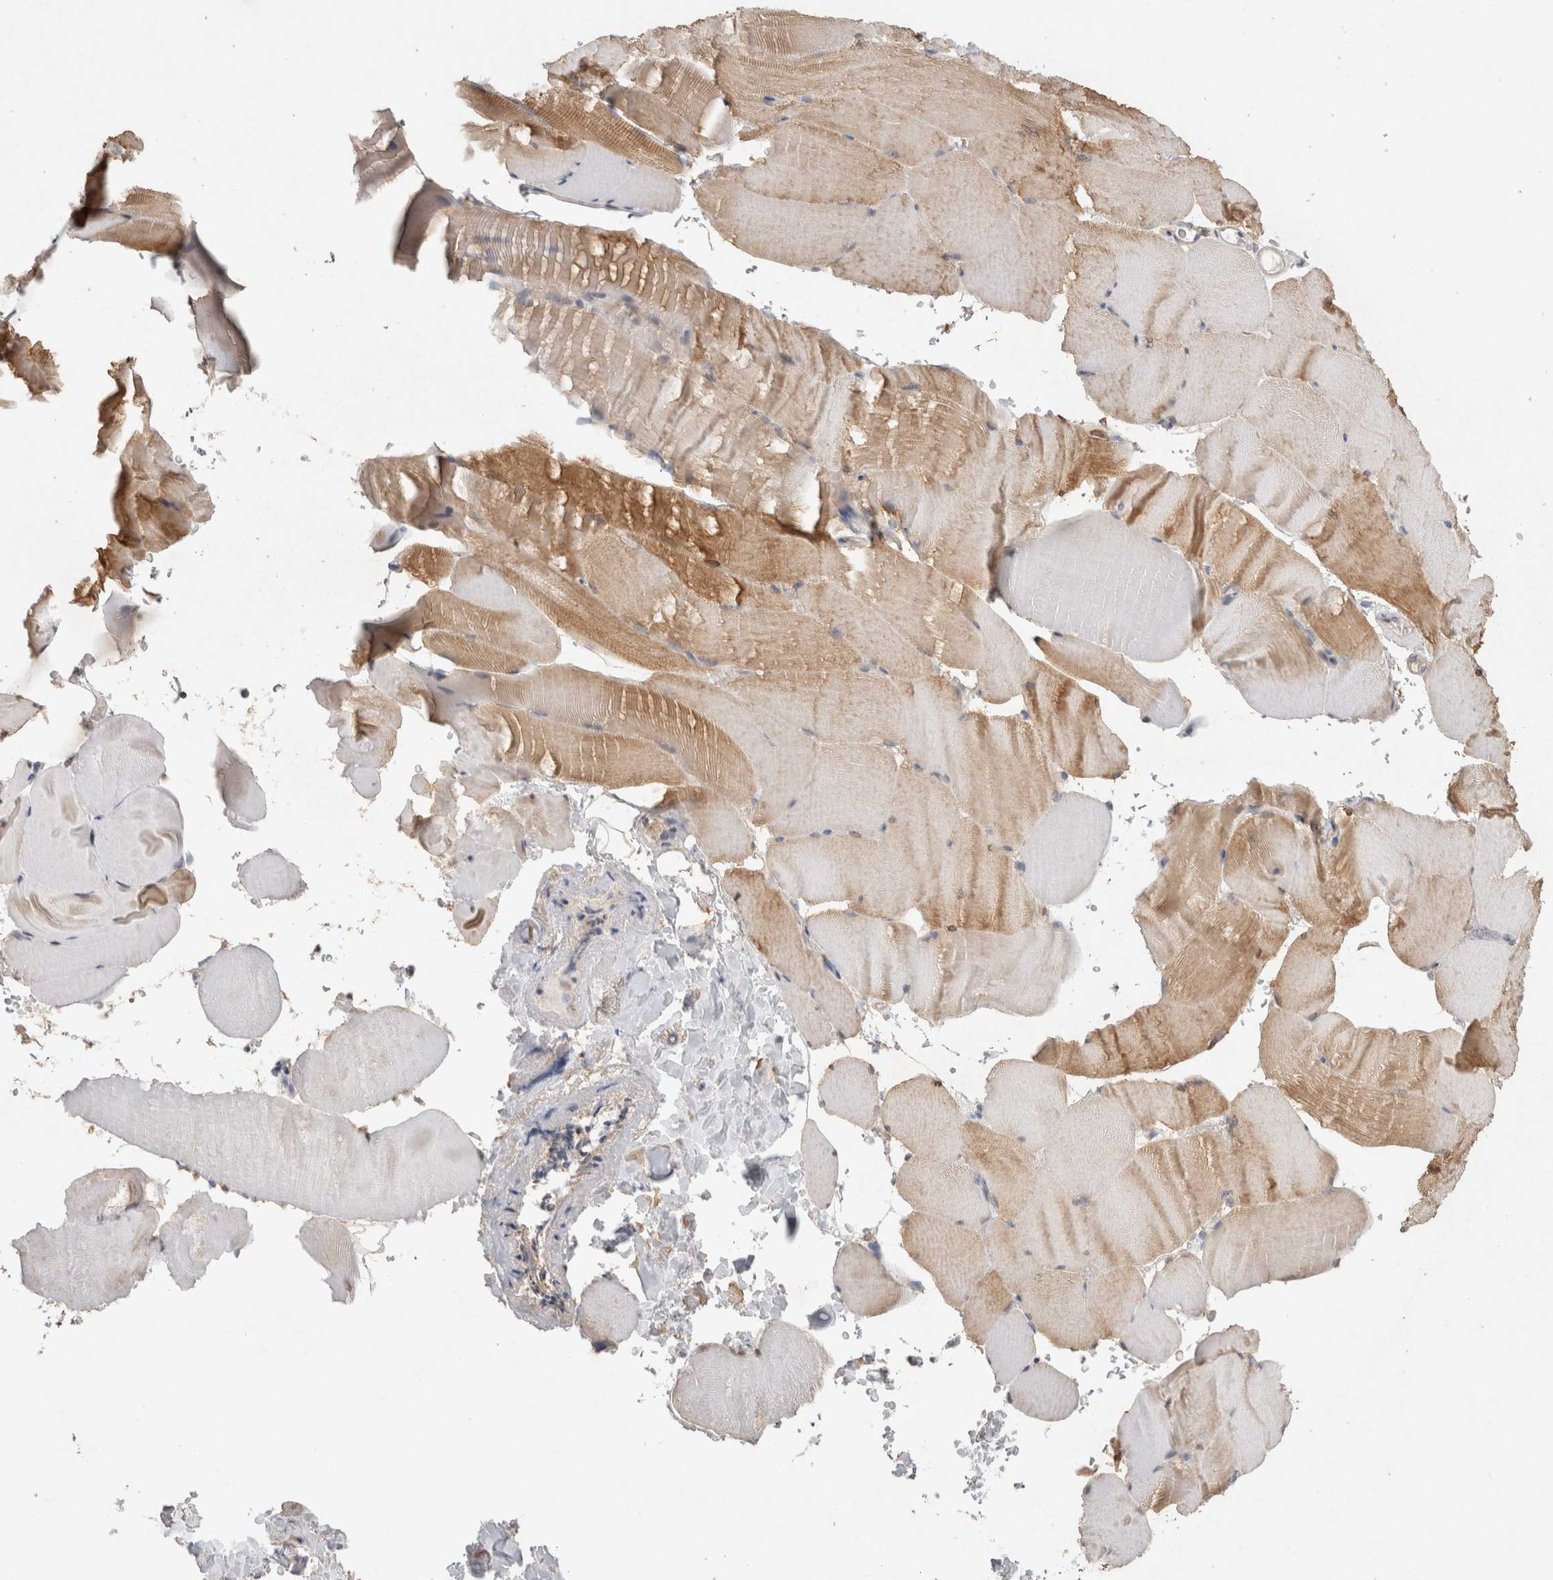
{"staining": {"intensity": "moderate", "quantity": "25%-75%", "location": "cytoplasmic/membranous"}, "tissue": "skeletal muscle", "cell_type": "Myocytes", "image_type": "normal", "snomed": [{"axis": "morphology", "description": "Normal tissue, NOS"}, {"axis": "topography", "description": "Skeletal muscle"}, {"axis": "topography", "description": "Parathyroid gland"}], "caption": "IHC micrograph of benign skeletal muscle: skeletal muscle stained using immunohistochemistry displays medium levels of moderate protein expression localized specifically in the cytoplasmic/membranous of myocytes, appearing as a cytoplasmic/membranous brown color.", "gene": "RAB14", "patient": {"sex": "female", "age": 37}}